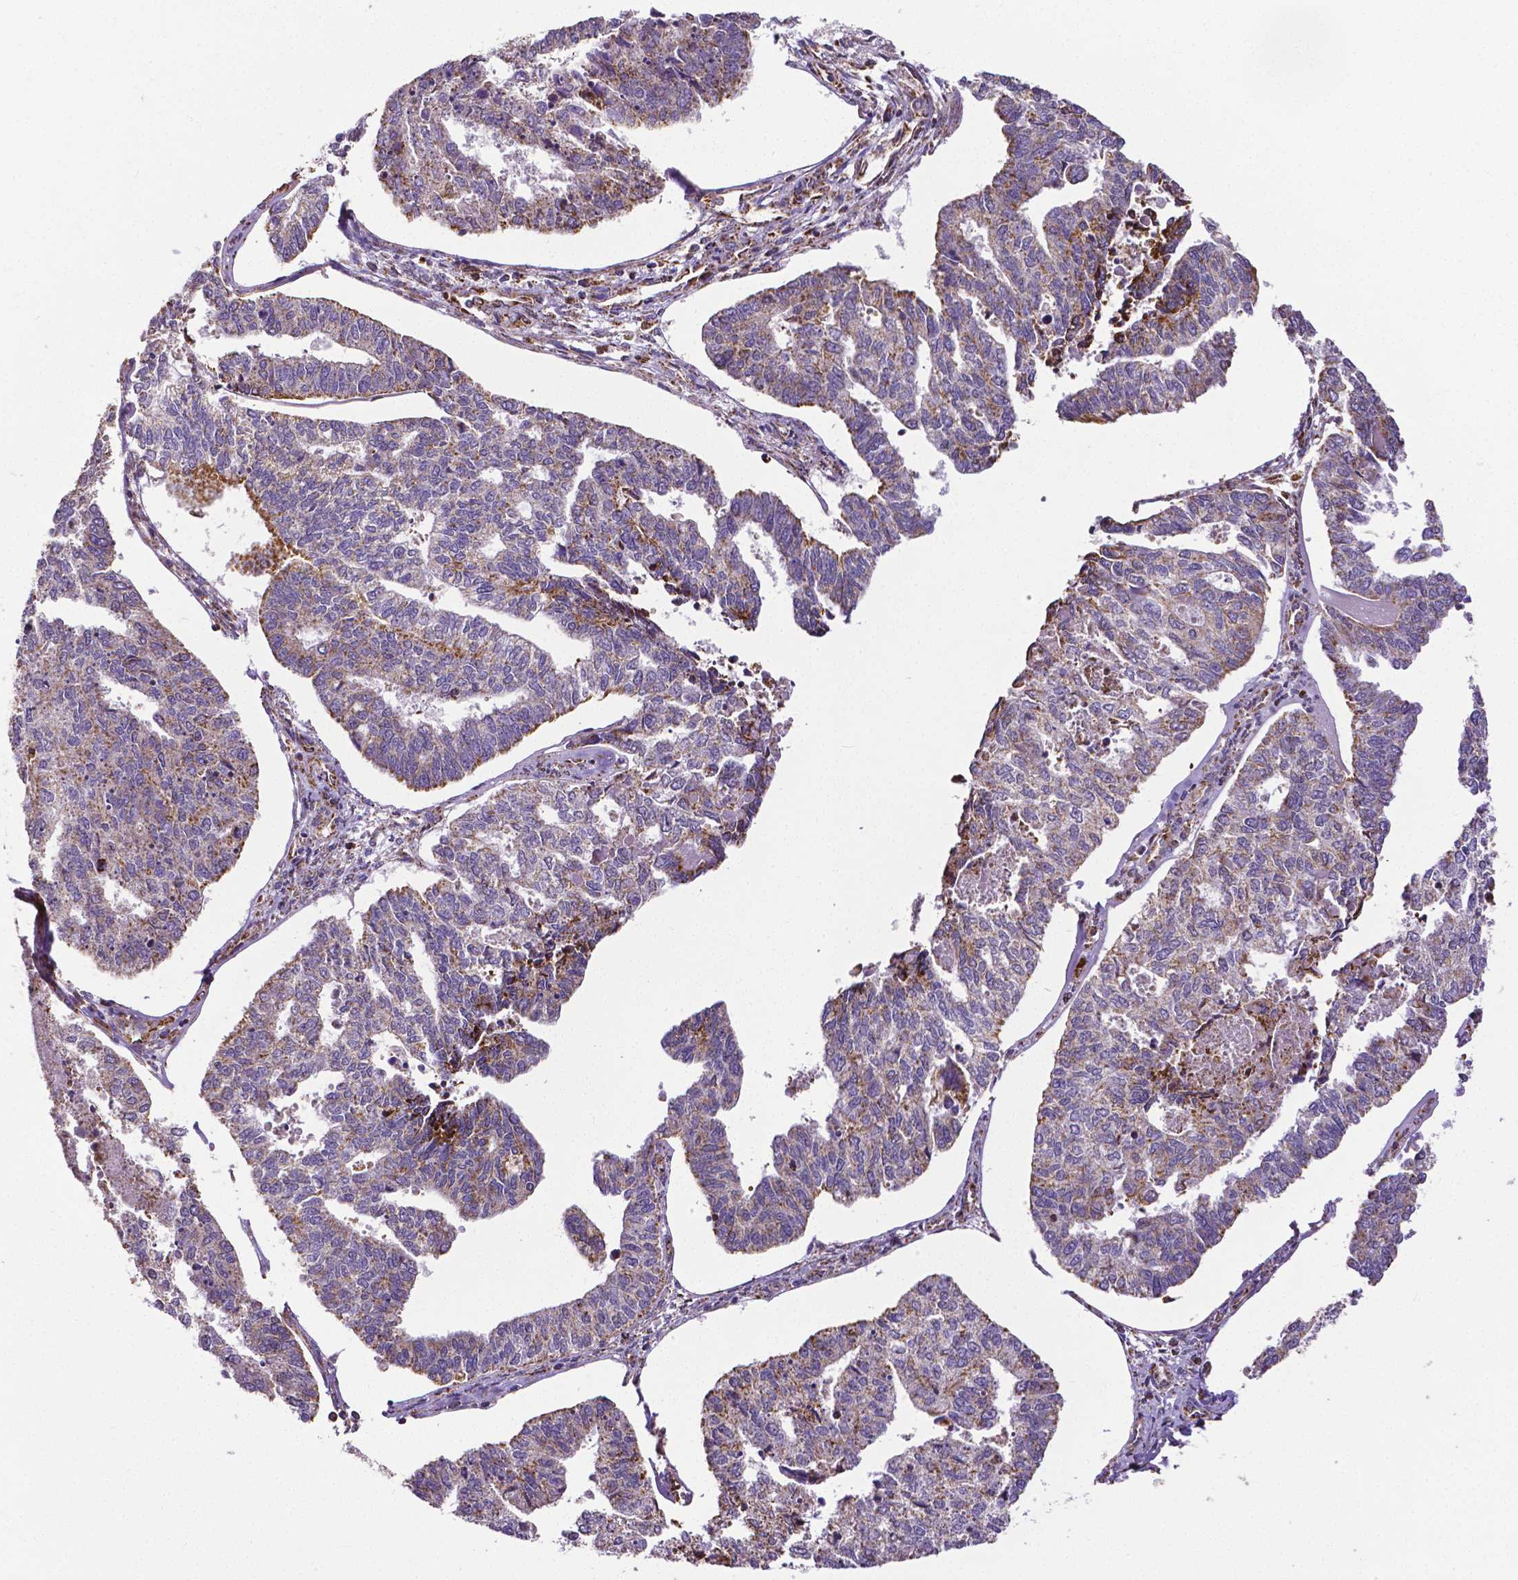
{"staining": {"intensity": "moderate", "quantity": "25%-75%", "location": "cytoplasmic/membranous"}, "tissue": "endometrial cancer", "cell_type": "Tumor cells", "image_type": "cancer", "snomed": [{"axis": "morphology", "description": "Adenocarcinoma, NOS"}, {"axis": "topography", "description": "Endometrium"}], "caption": "Tumor cells display medium levels of moderate cytoplasmic/membranous staining in approximately 25%-75% of cells in human adenocarcinoma (endometrial).", "gene": "MACC1", "patient": {"sex": "female", "age": 73}}